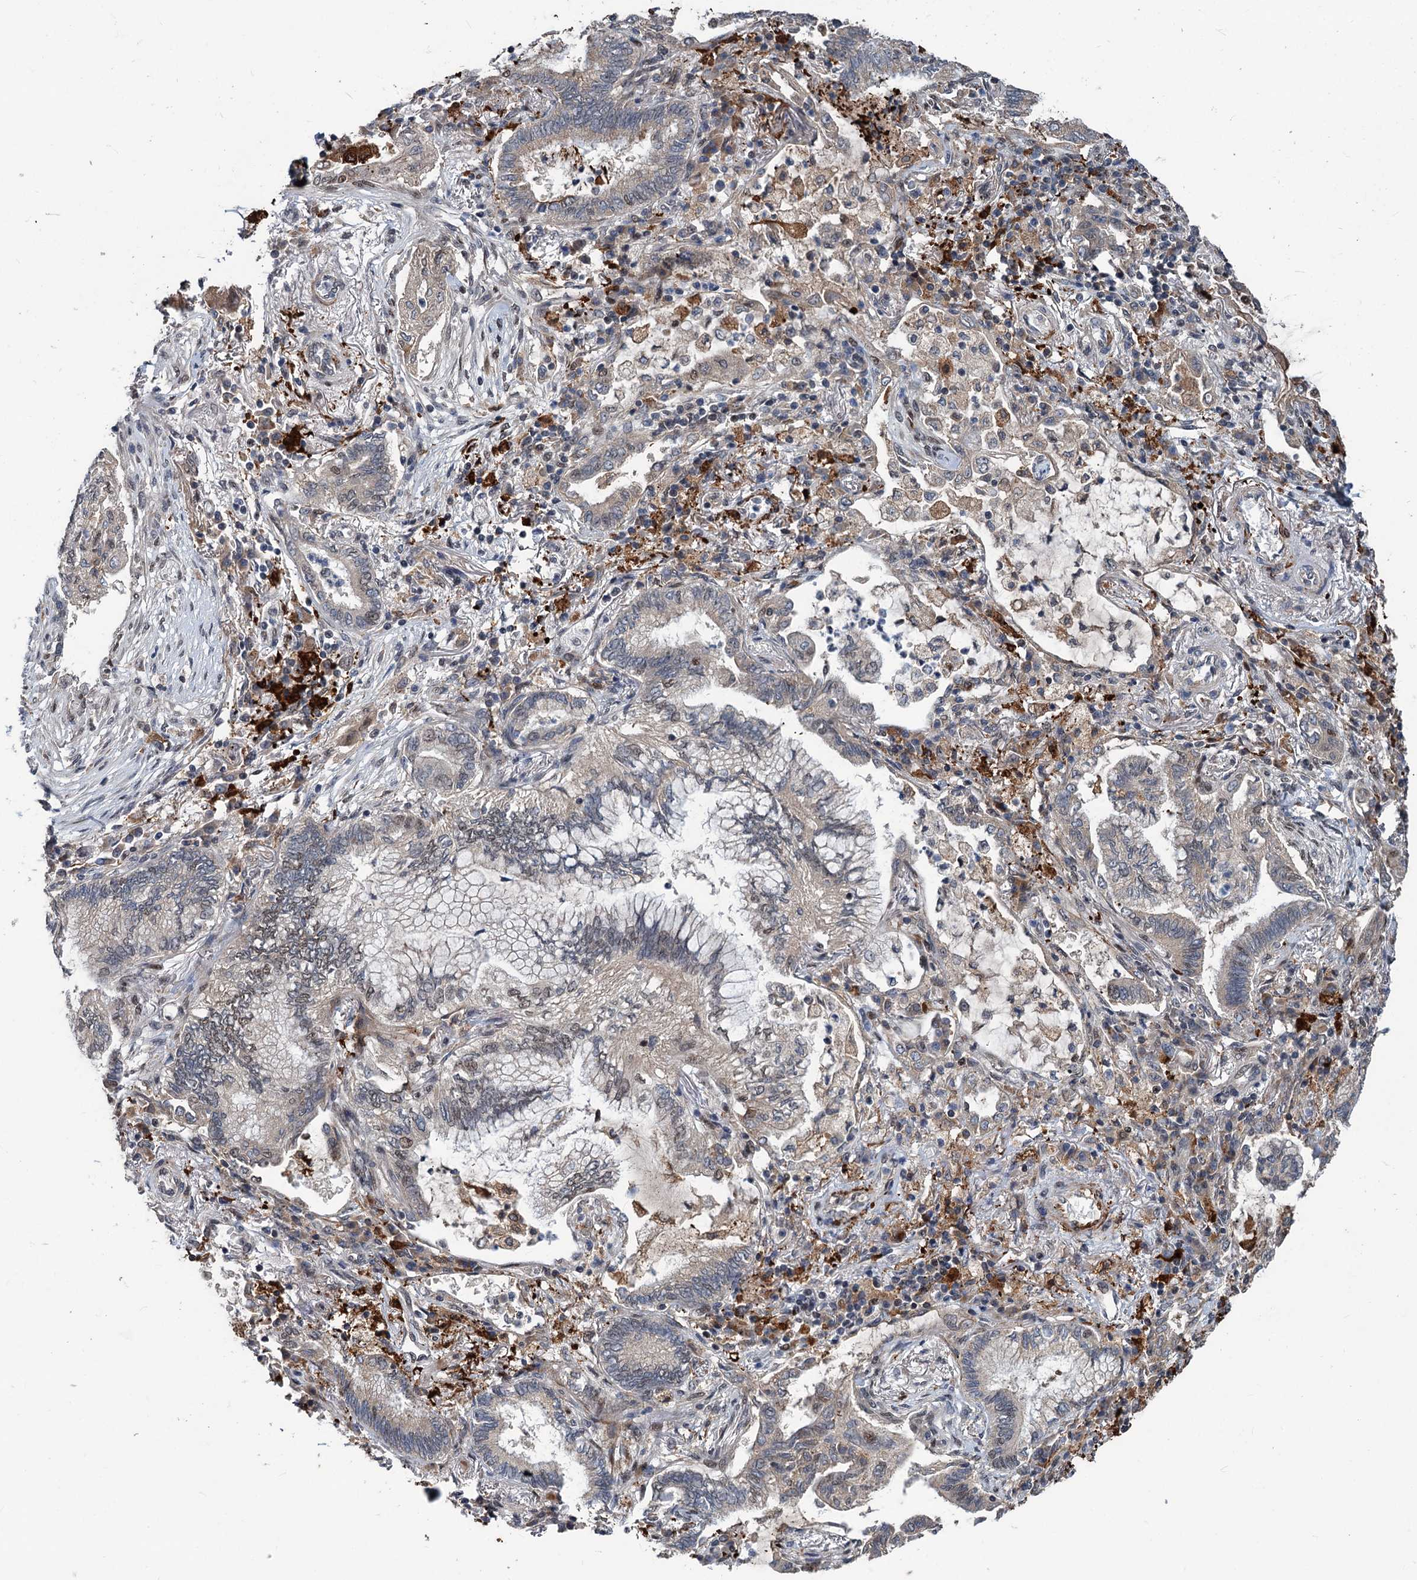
{"staining": {"intensity": "weak", "quantity": "<25%", "location": "nuclear"}, "tissue": "lung cancer", "cell_type": "Tumor cells", "image_type": "cancer", "snomed": [{"axis": "morphology", "description": "Adenocarcinoma, NOS"}, {"axis": "topography", "description": "Lung"}], "caption": "The photomicrograph reveals no significant positivity in tumor cells of lung cancer (adenocarcinoma).", "gene": "PHF8", "patient": {"sex": "female", "age": 70}}